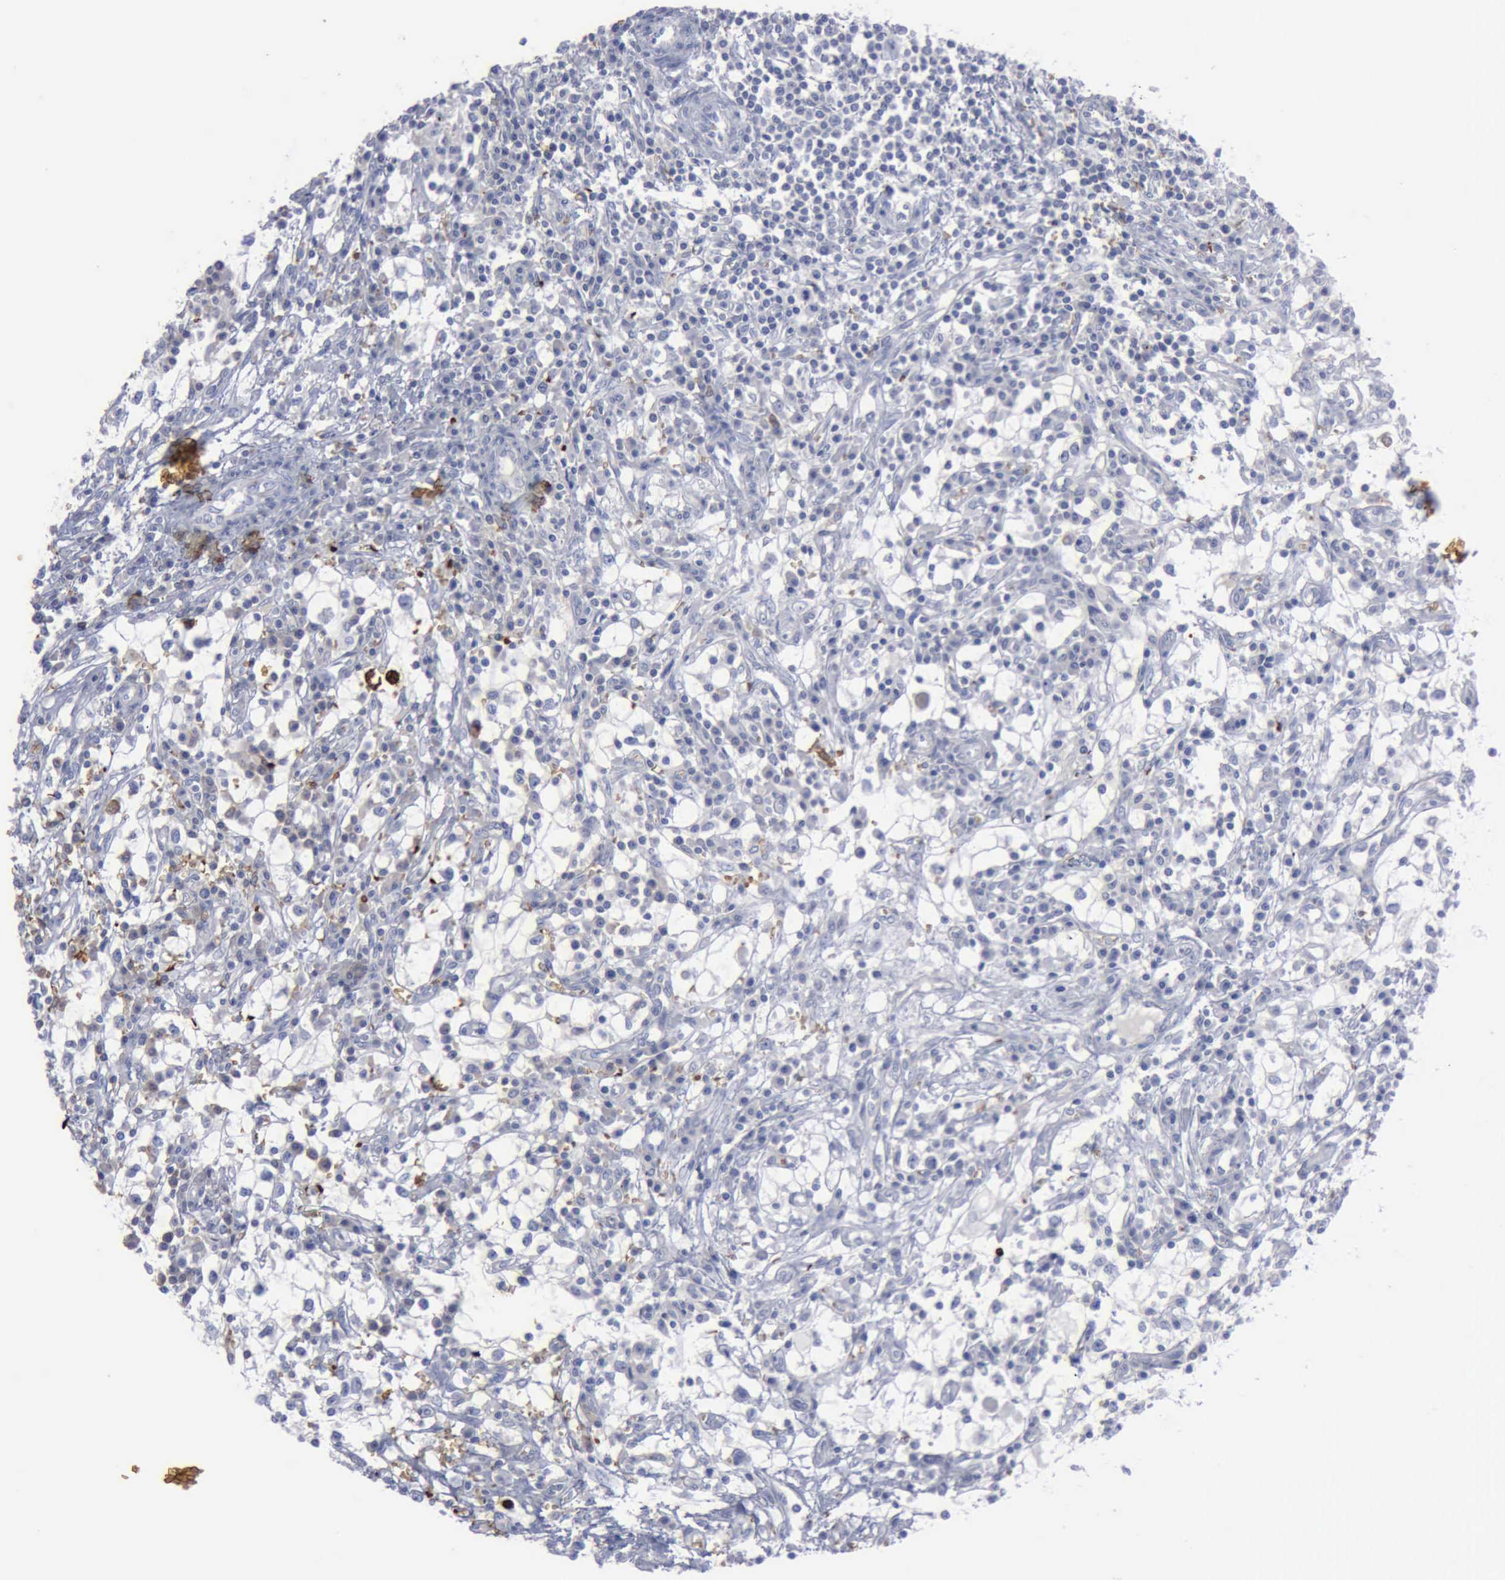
{"staining": {"intensity": "negative", "quantity": "none", "location": "none"}, "tissue": "renal cancer", "cell_type": "Tumor cells", "image_type": "cancer", "snomed": [{"axis": "morphology", "description": "Adenocarcinoma, NOS"}, {"axis": "topography", "description": "Kidney"}], "caption": "Renal cancer was stained to show a protein in brown. There is no significant staining in tumor cells.", "gene": "TGFB1", "patient": {"sex": "male", "age": 82}}